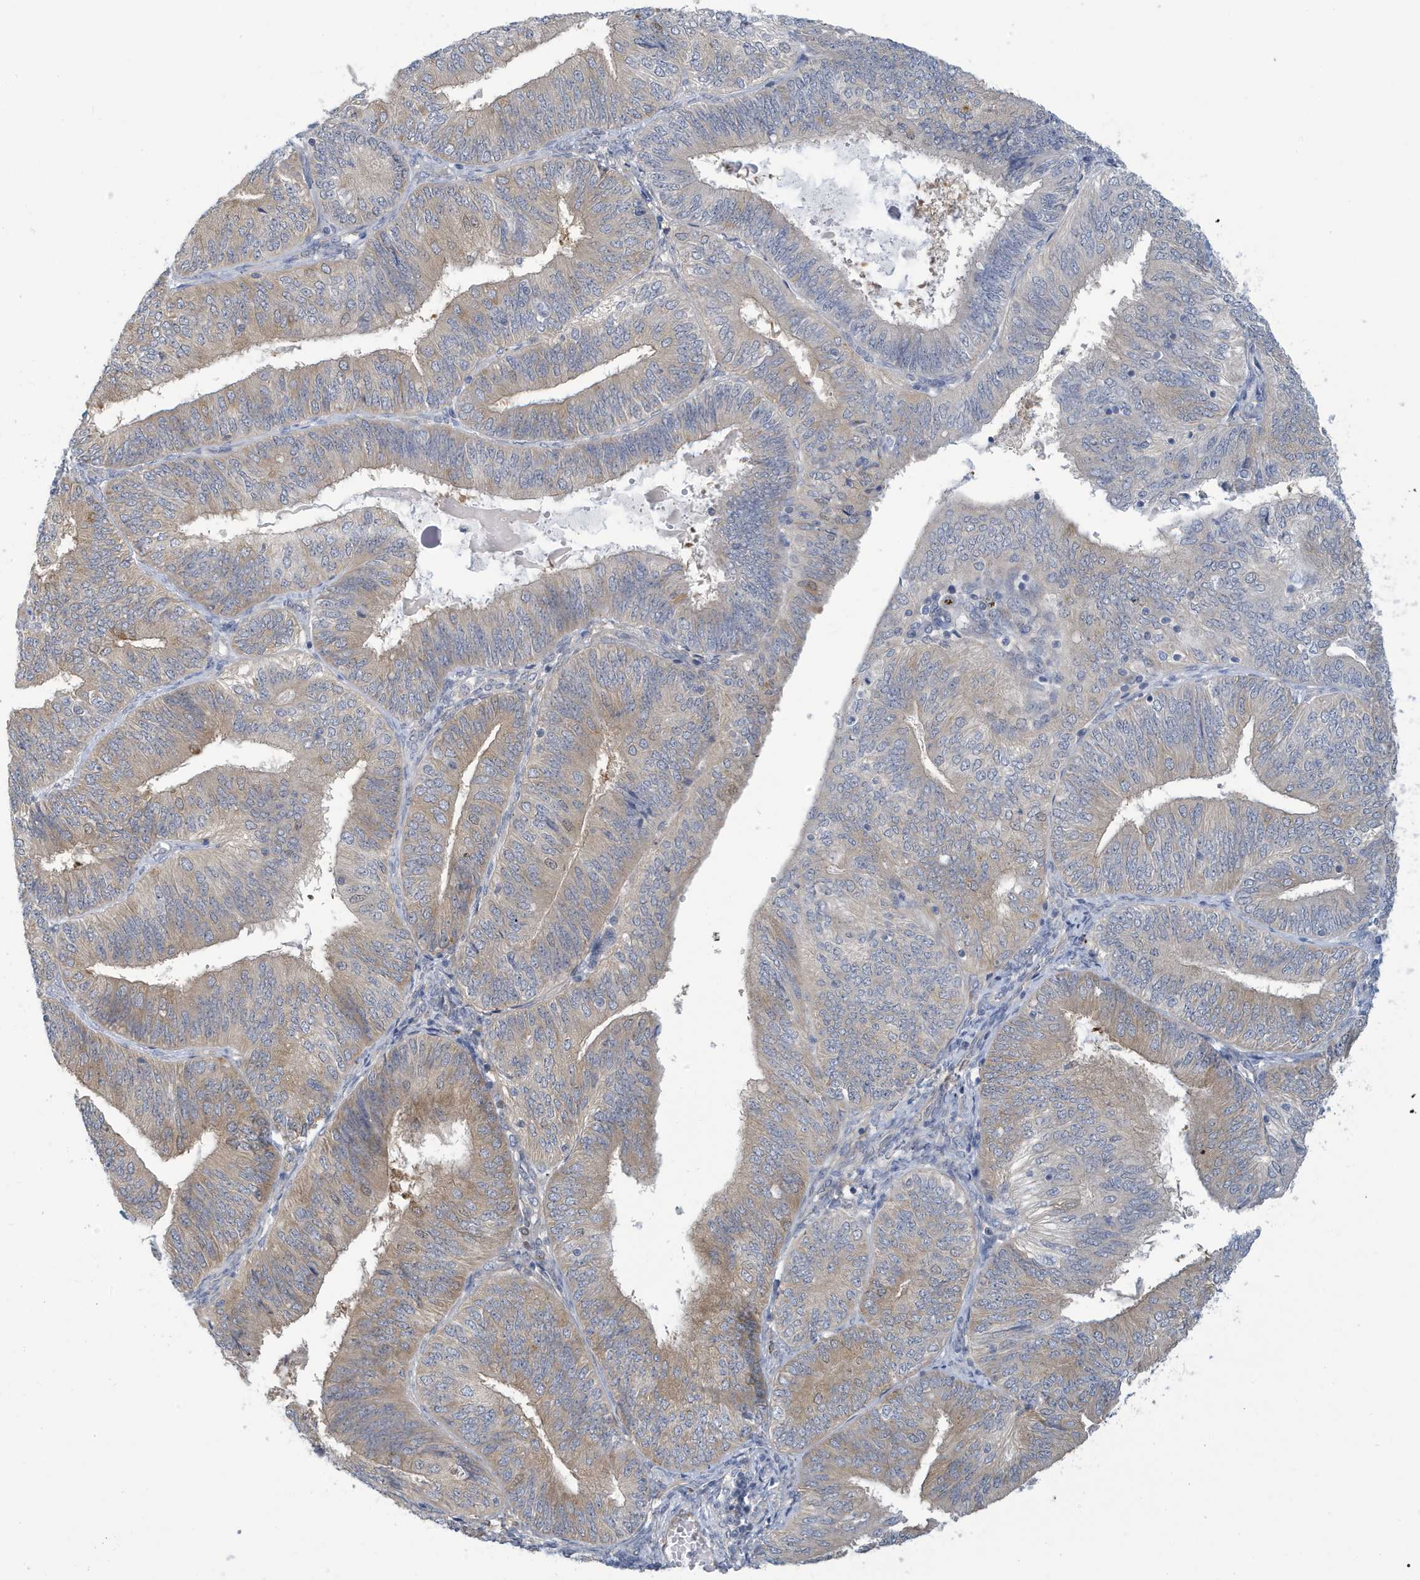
{"staining": {"intensity": "moderate", "quantity": "25%-75%", "location": "cytoplasmic/membranous"}, "tissue": "endometrial cancer", "cell_type": "Tumor cells", "image_type": "cancer", "snomed": [{"axis": "morphology", "description": "Adenocarcinoma, NOS"}, {"axis": "topography", "description": "Endometrium"}], "caption": "A high-resolution micrograph shows IHC staining of adenocarcinoma (endometrial), which exhibits moderate cytoplasmic/membranous positivity in approximately 25%-75% of tumor cells.", "gene": "VTA1", "patient": {"sex": "female", "age": 58}}